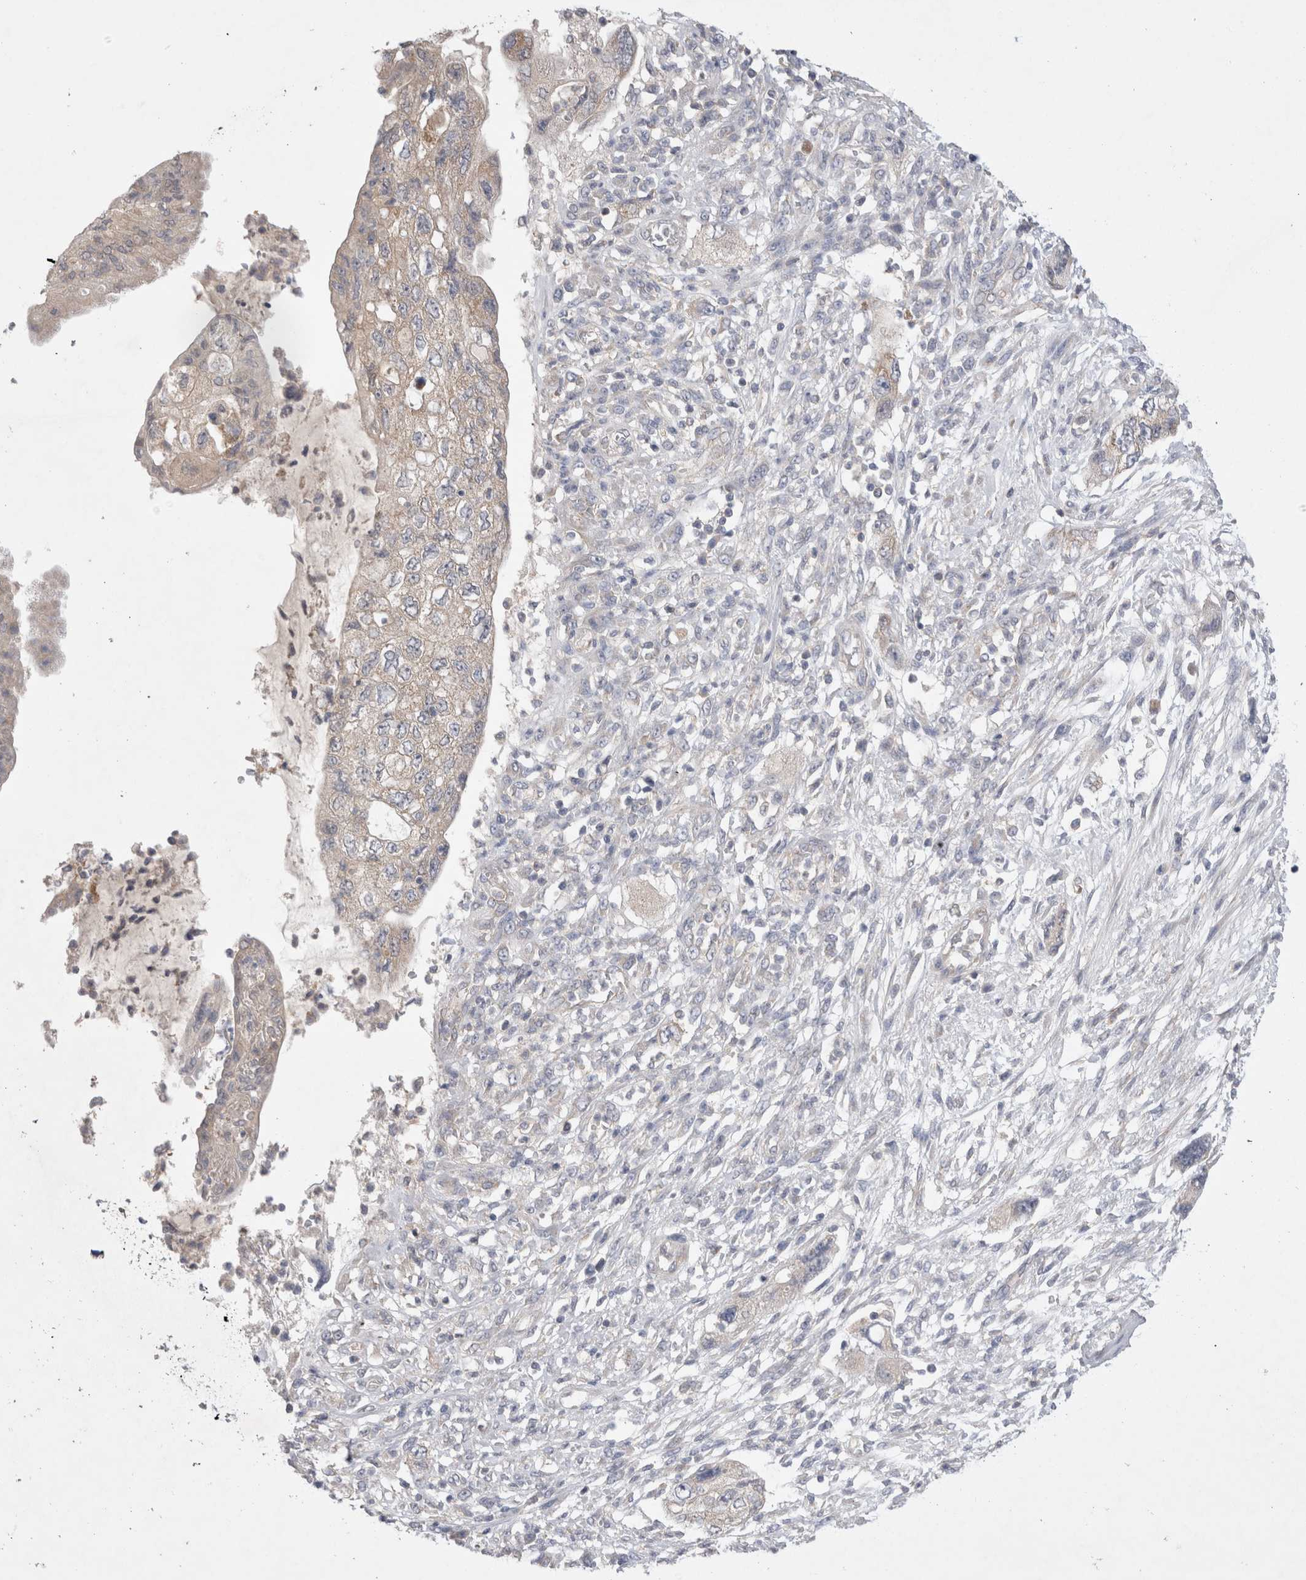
{"staining": {"intensity": "negative", "quantity": "none", "location": "none"}, "tissue": "pancreatic cancer", "cell_type": "Tumor cells", "image_type": "cancer", "snomed": [{"axis": "morphology", "description": "Adenocarcinoma, NOS"}, {"axis": "topography", "description": "Pancreas"}], "caption": "This is an IHC micrograph of human pancreatic cancer. There is no expression in tumor cells.", "gene": "IFT74", "patient": {"sex": "female", "age": 73}}